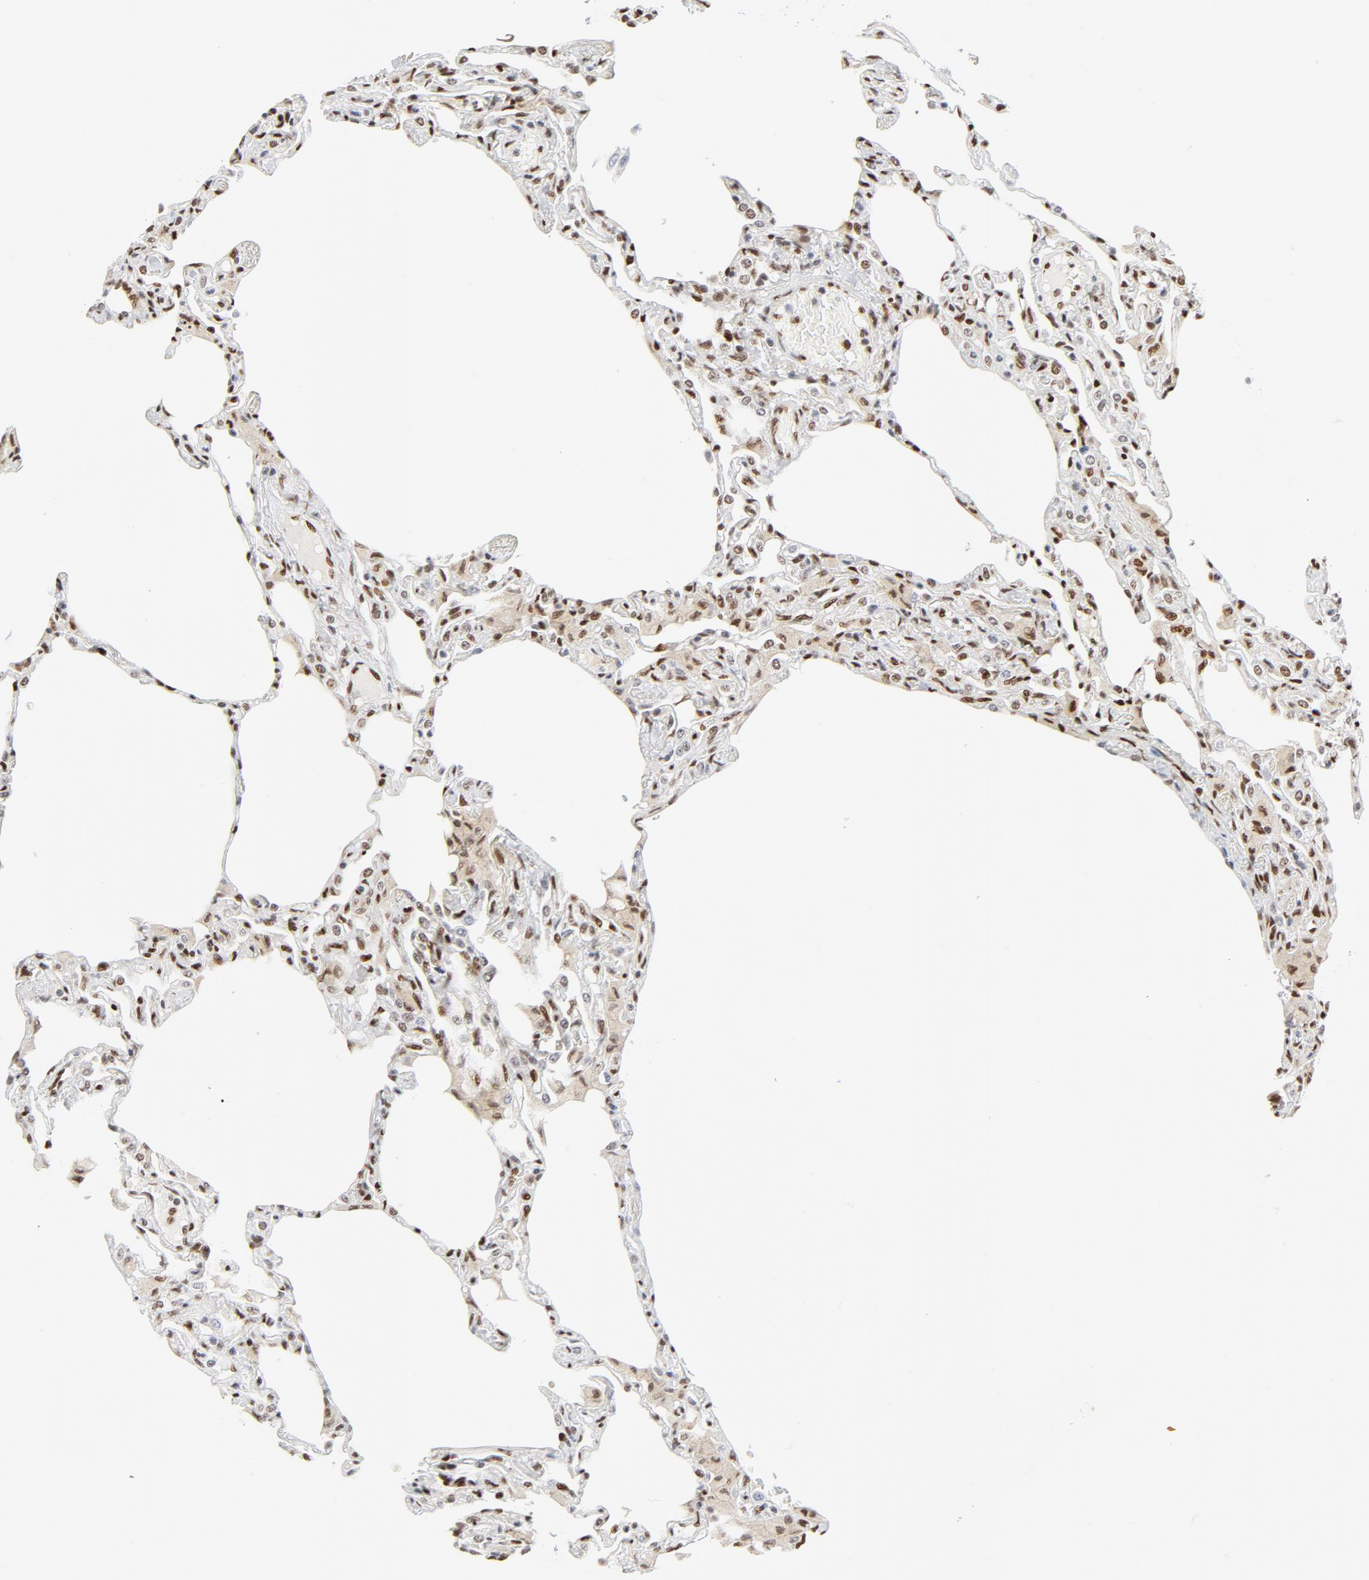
{"staining": {"intensity": "strong", "quantity": ">75%", "location": "nuclear"}, "tissue": "lung", "cell_type": "Alveolar cells", "image_type": "normal", "snomed": [{"axis": "morphology", "description": "Normal tissue, NOS"}, {"axis": "topography", "description": "Lung"}], "caption": "Immunohistochemical staining of normal human lung displays high levels of strong nuclear staining in approximately >75% of alveolar cells. (brown staining indicates protein expression, while blue staining denotes nuclei).", "gene": "MEF2A", "patient": {"sex": "female", "age": 49}}